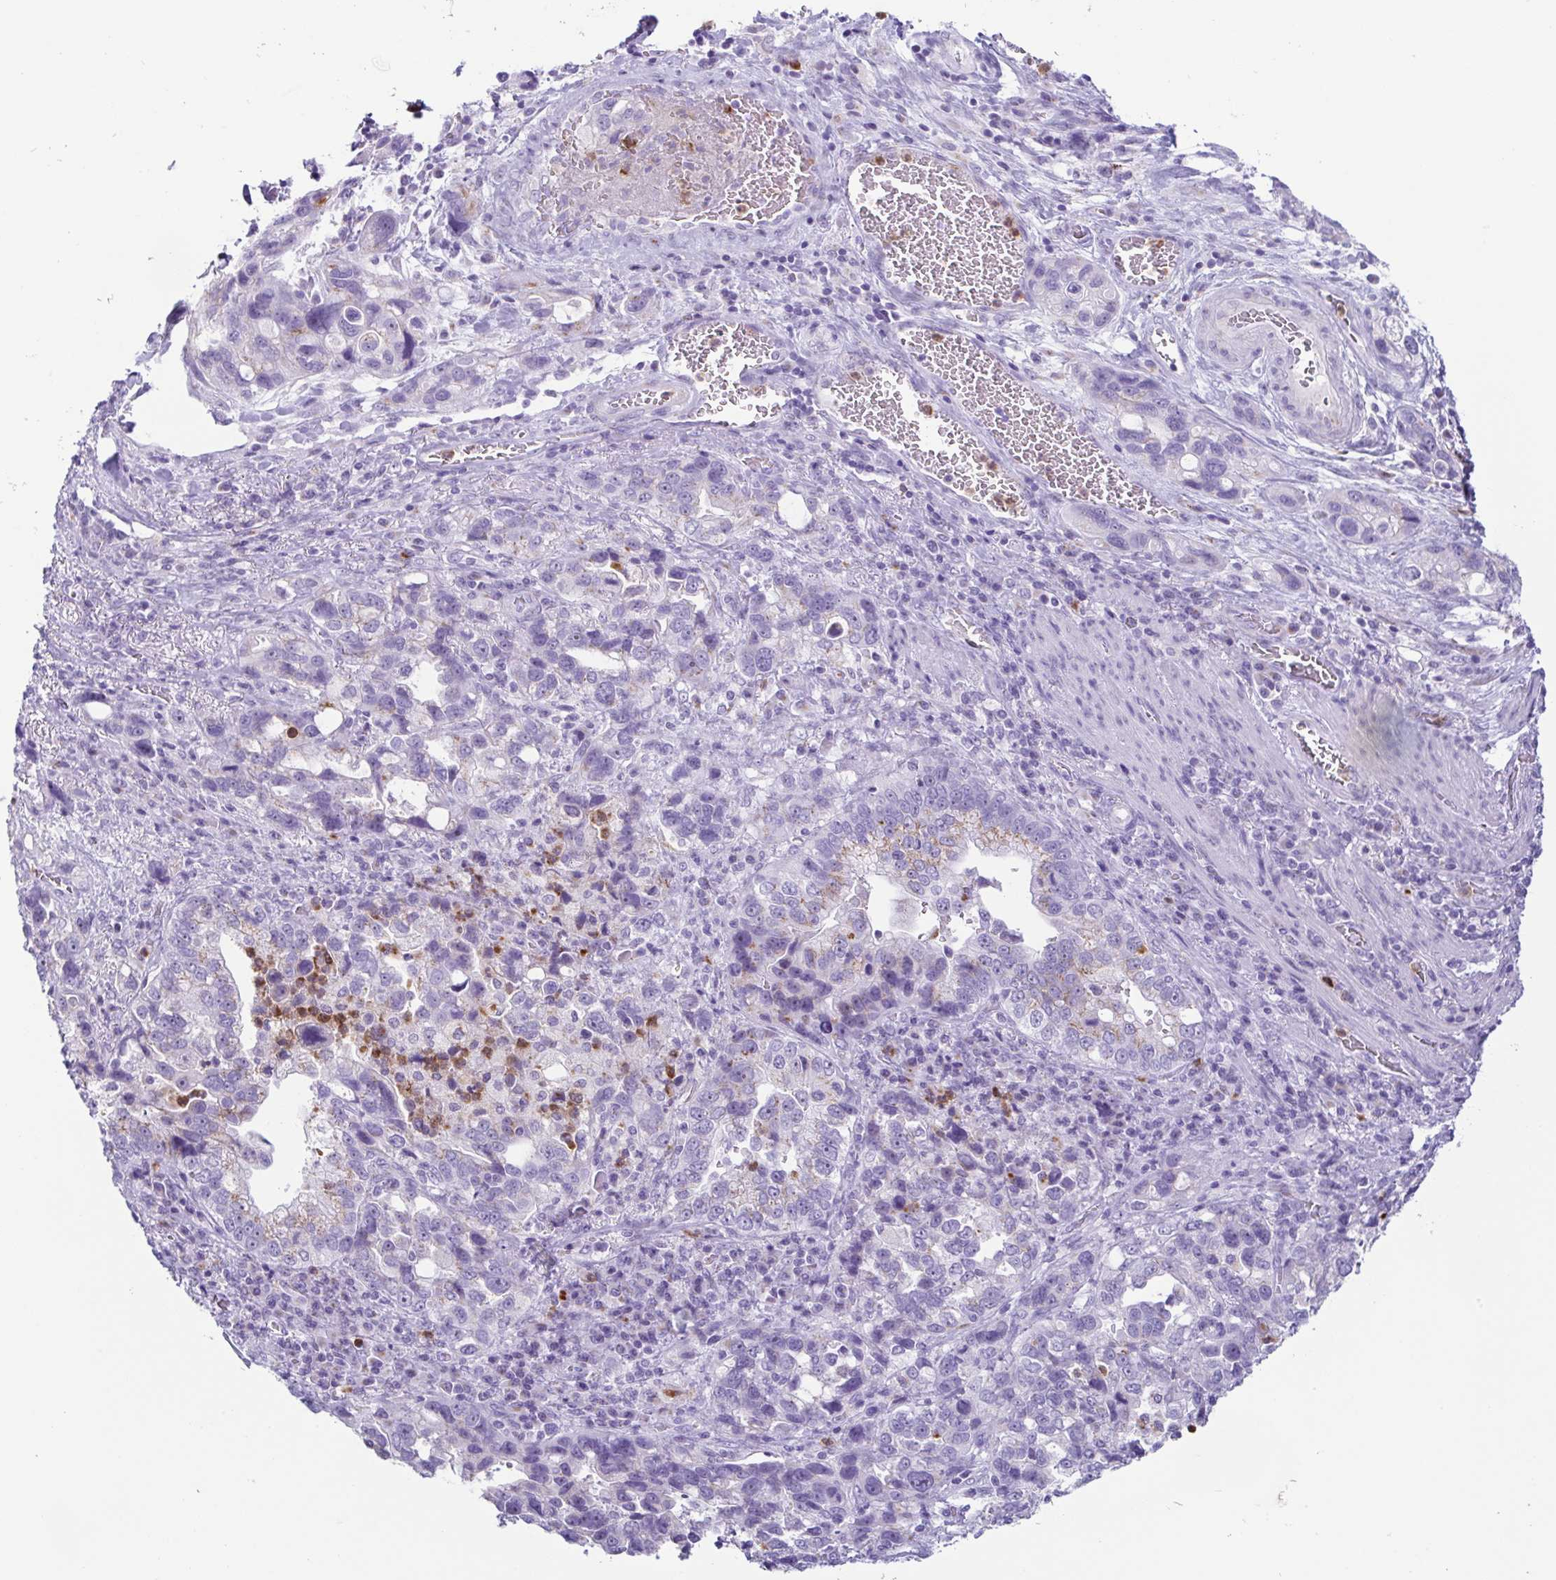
{"staining": {"intensity": "weak", "quantity": "<25%", "location": "cytoplasmic/membranous"}, "tissue": "stomach cancer", "cell_type": "Tumor cells", "image_type": "cancer", "snomed": [{"axis": "morphology", "description": "Adenocarcinoma, NOS"}, {"axis": "topography", "description": "Stomach, upper"}], "caption": "Photomicrograph shows no significant protein expression in tumor cells of adenocarcinoma (stomach).", "gene": "AZU1", "patient": {"sex": "female", "age": 81}}